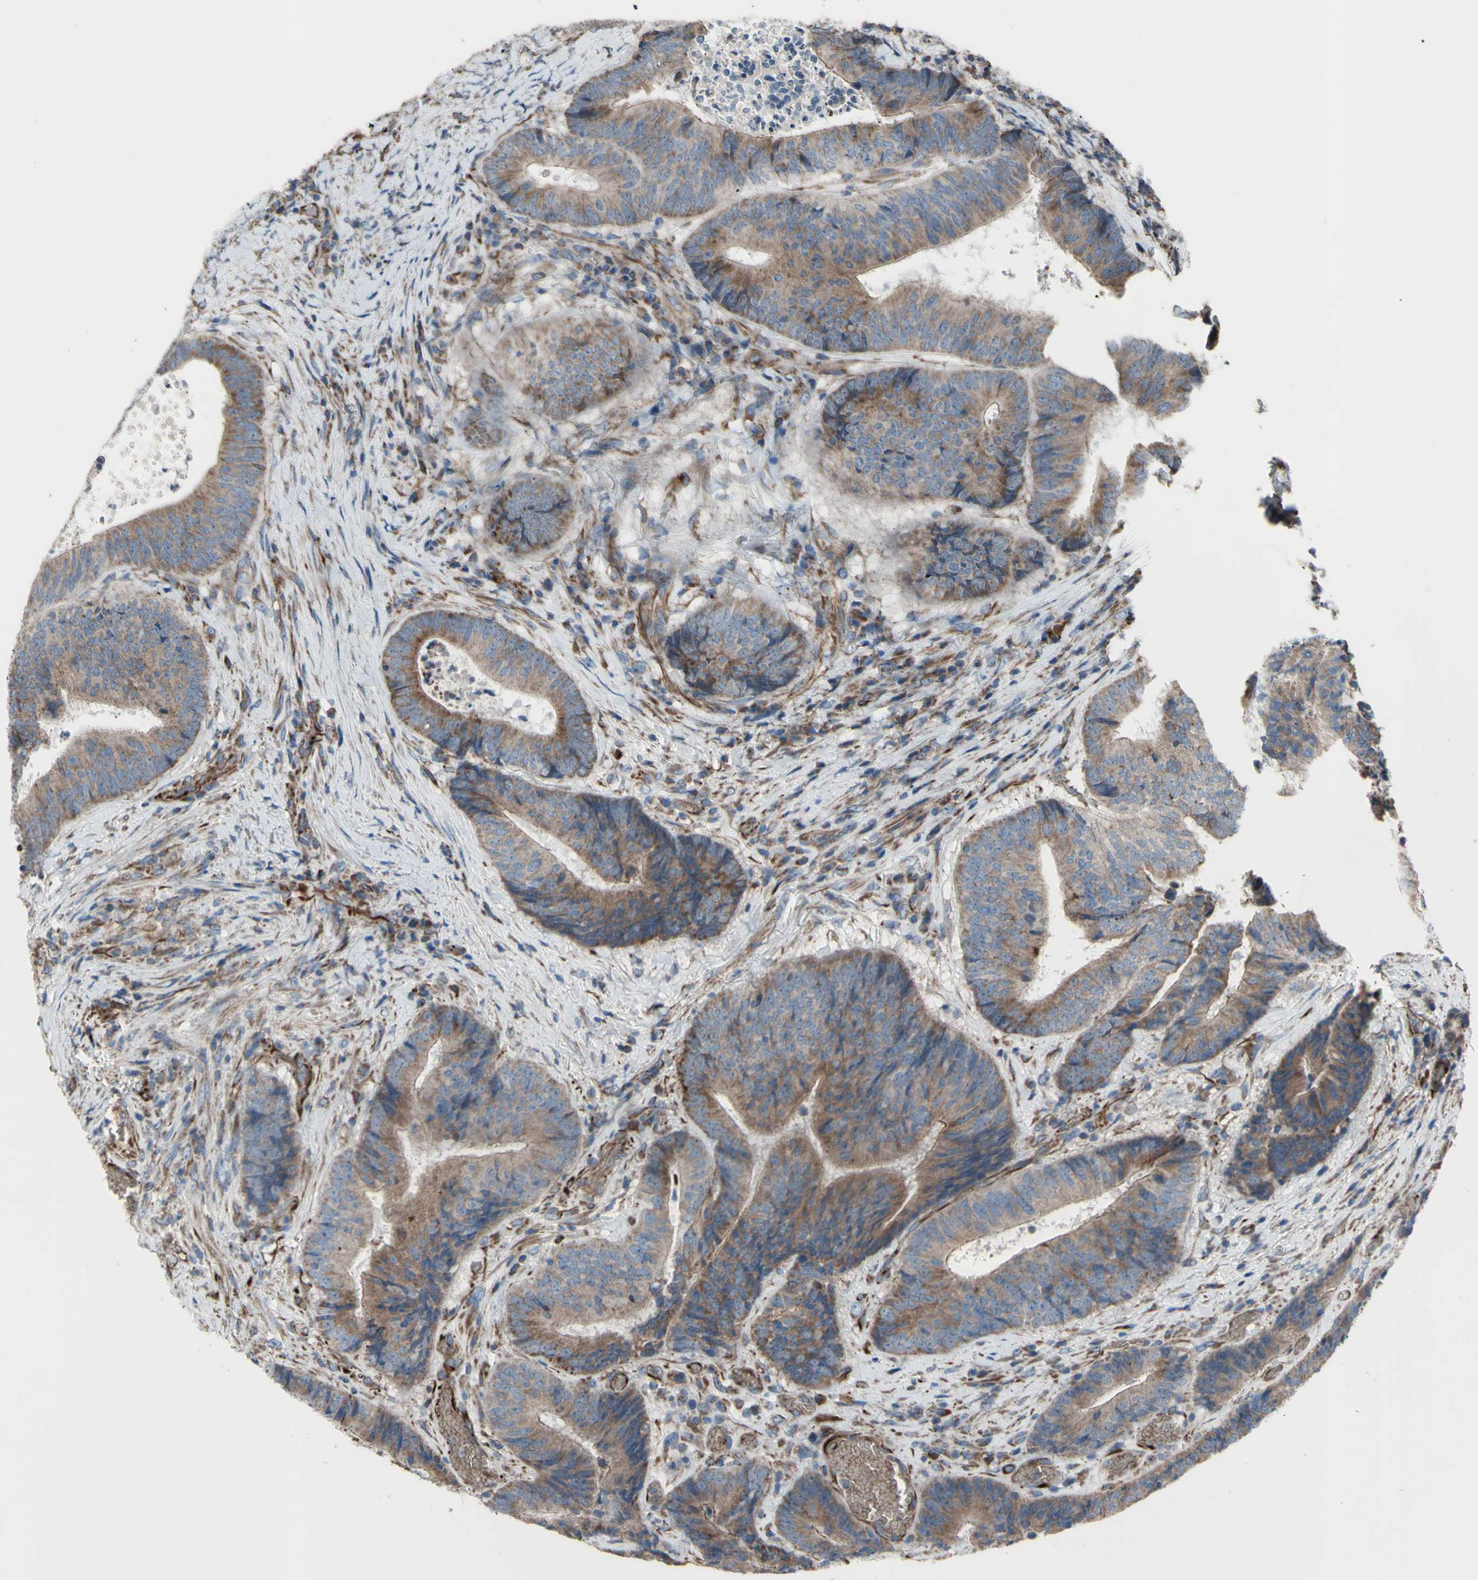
{"staining": {"intensity": "weak", "quantity": ">75%", "location": "cytoplasmic/membranous"}, "tissue": "colorectal cancer", "cell_type": "Tumor cells", "image_type": "cancer", "snomed": [{"axis": "morphology", "description": "Adenocarcinoma, NOS"}, {"axis": "topography", "description": "Rectum"}], "caption": "A brown stain labels weak cytoplasmic/membranous staining of a protein in human colorectal cancer tumor cells.", "gene": "EMC7", "patient": {"sex": "male", "age": 72}}